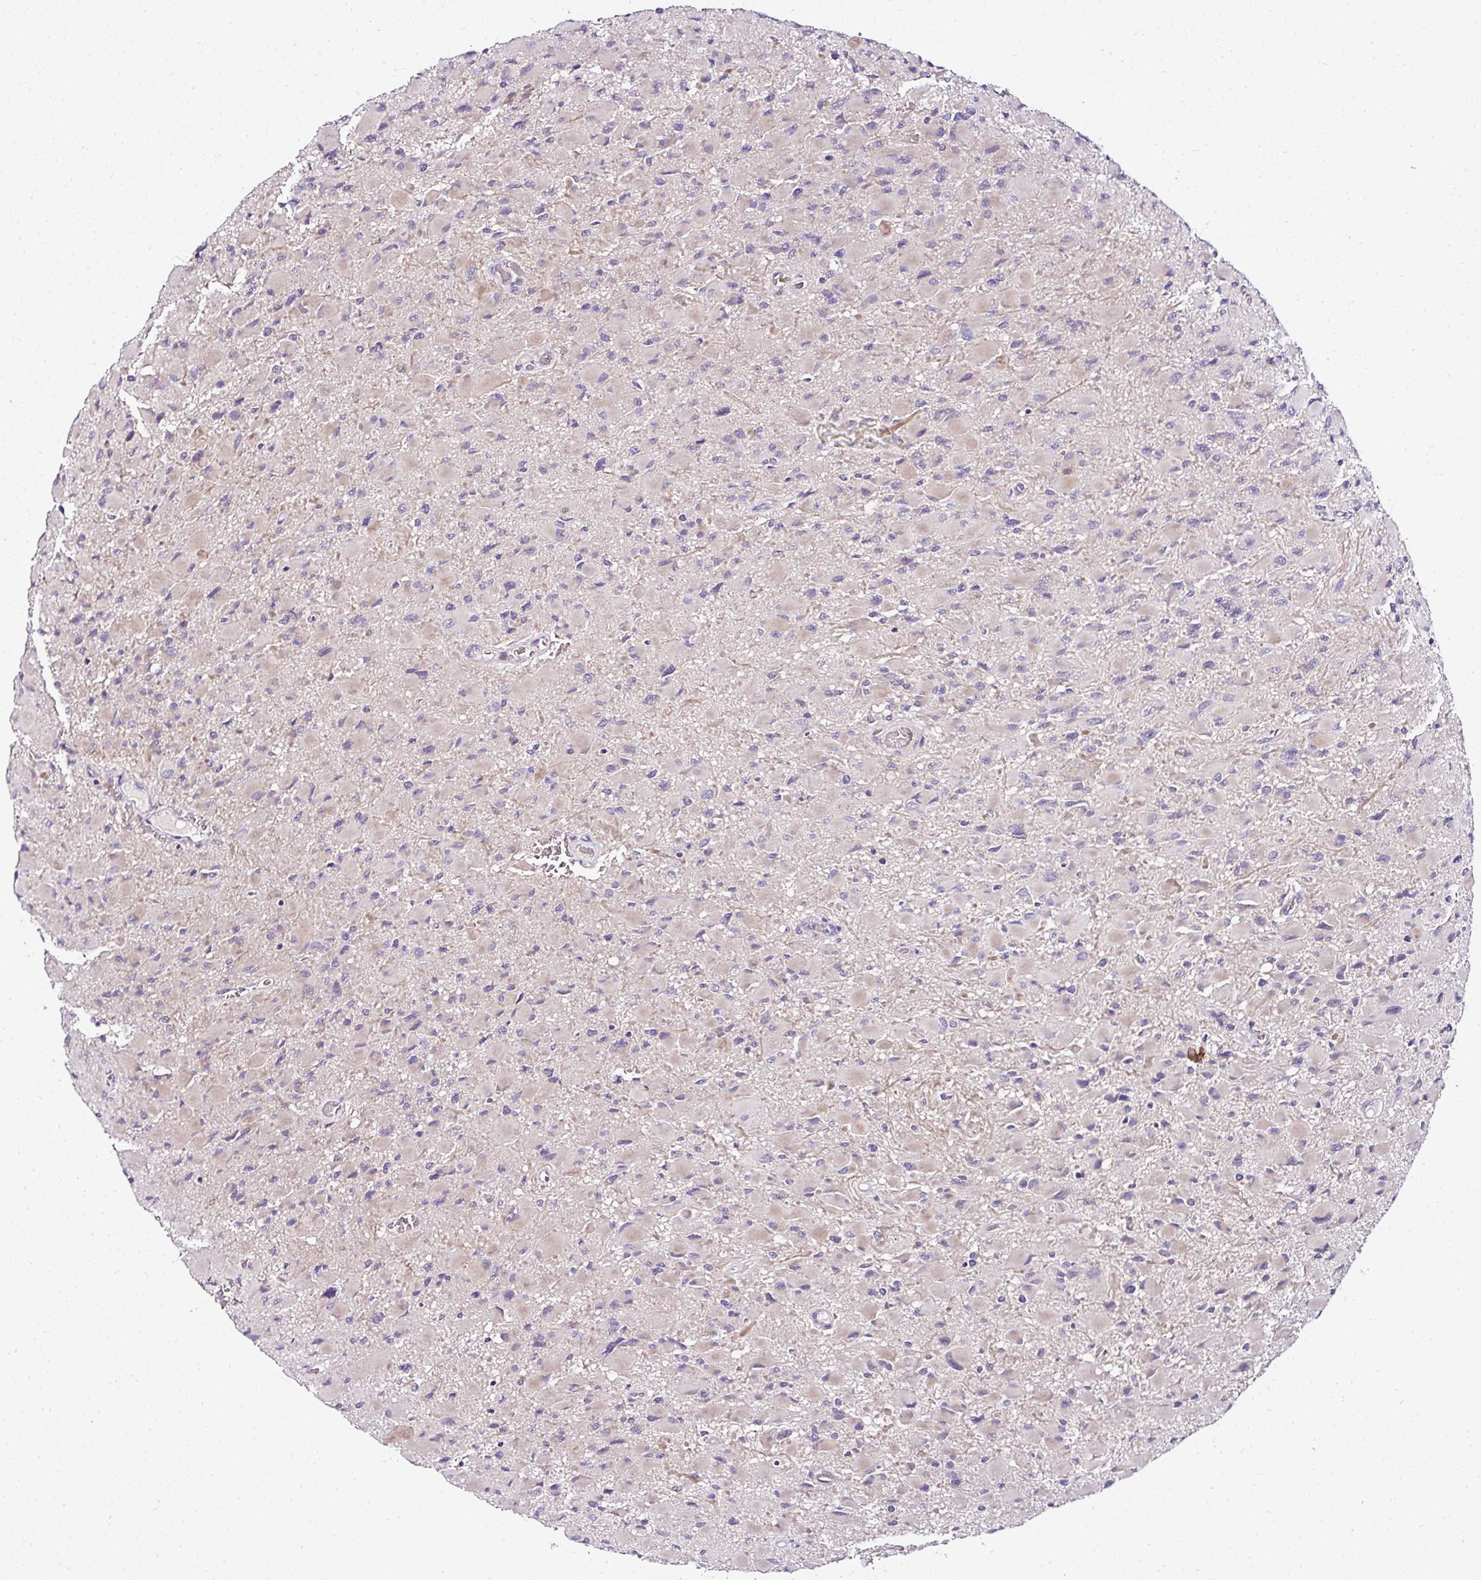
{"staining": {"intensity": "negative", "quantity": "none", "location": "none"}, "tissue": "glioma", "cell_type": "Tumor cells", "image_type": "cancer", "snomed": [{"axis": "morphology", "description": "Glioma, malignant, High grade"}, {"axis": "topography", "description": "Cerebral cortex"}], "caption": "High magnification brightfield microscopy of glioma stained with DAB (brown) and counterstained with hematoxylin (blue): tumor cells show no significant staining.", "gene": "DEPDC5", "patient": {"sex": "female", "age": 36}}